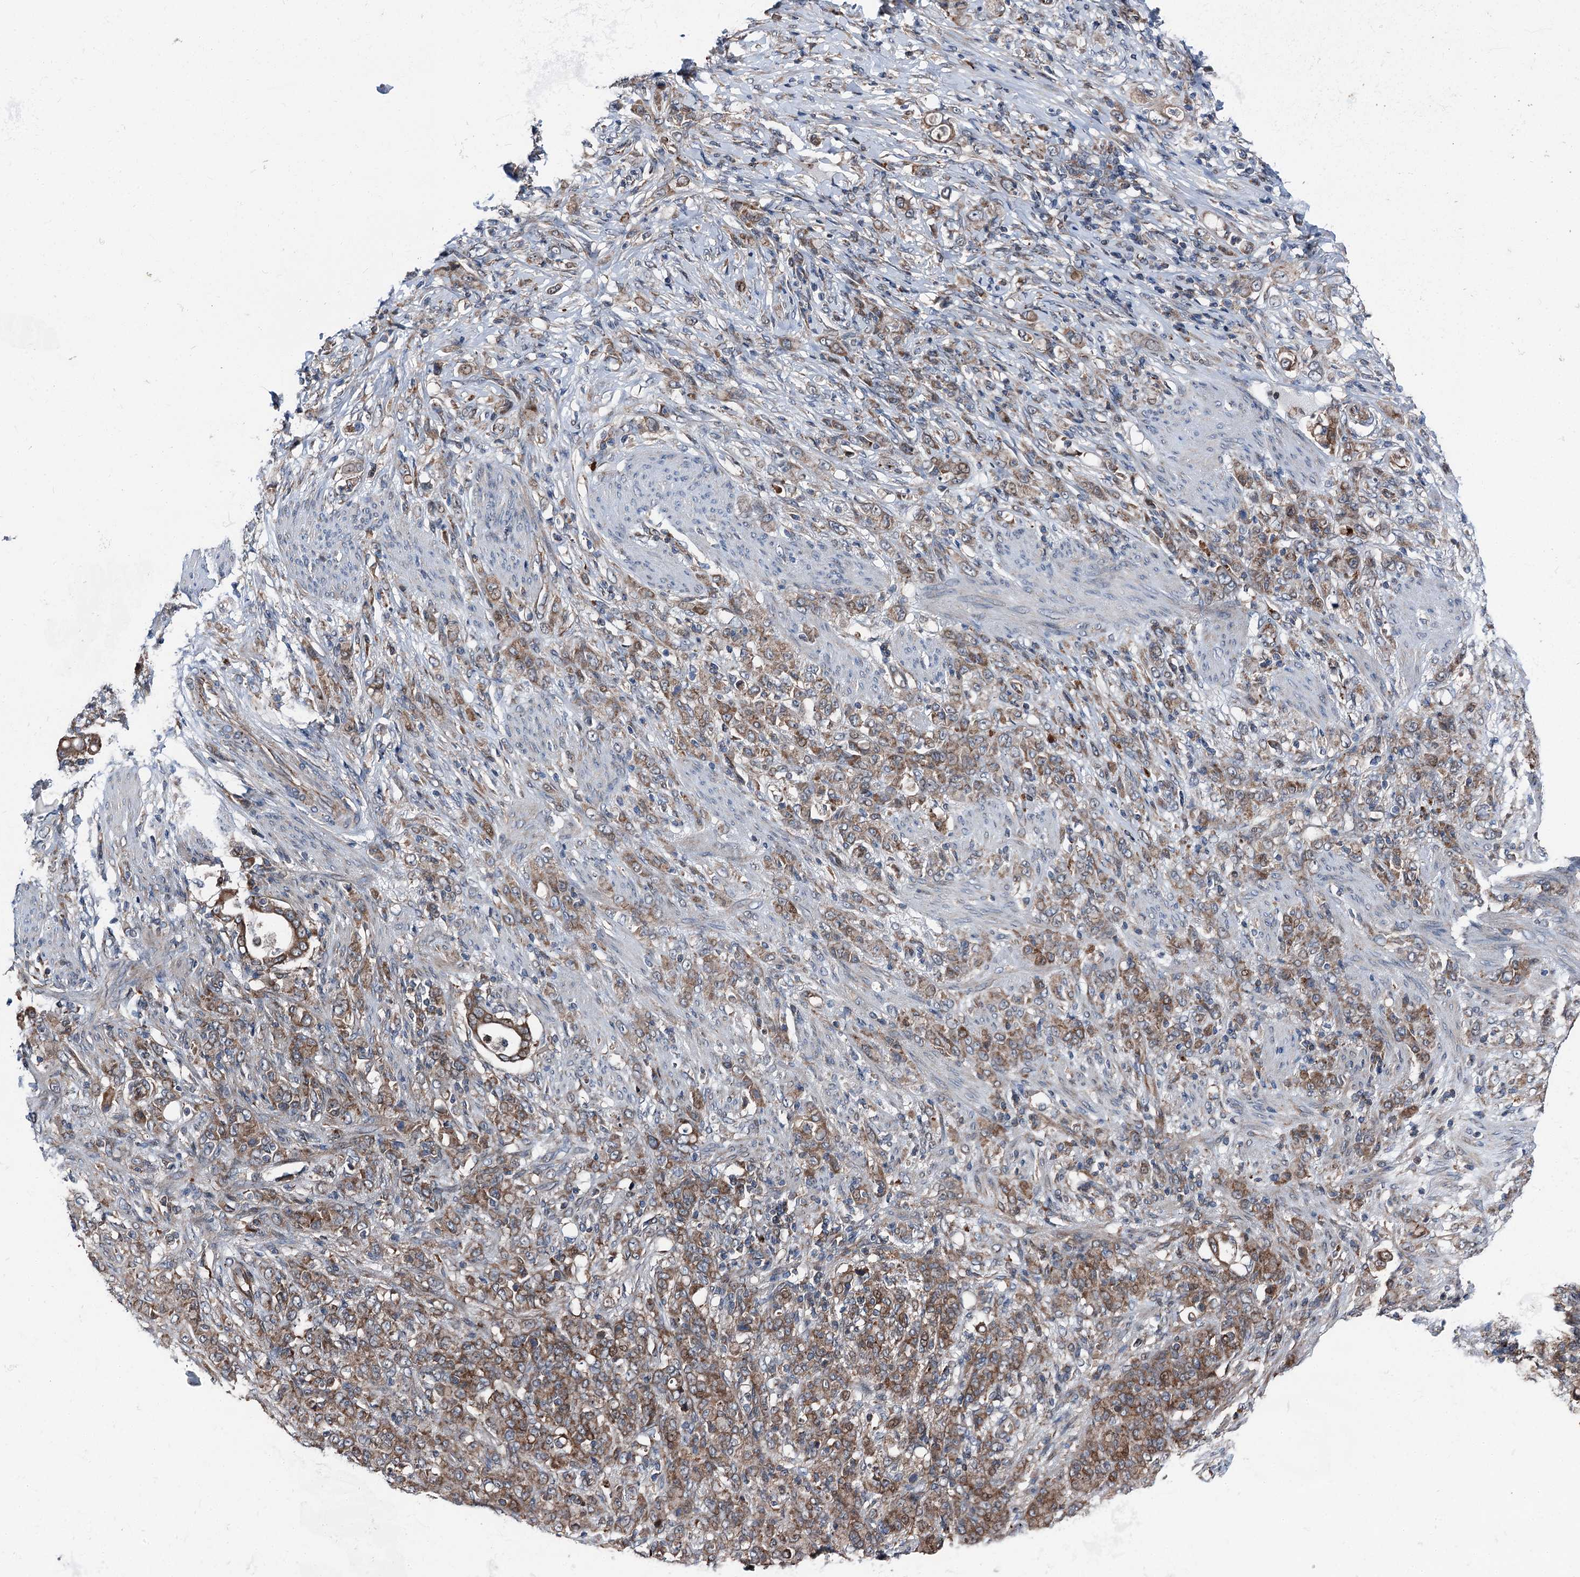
{"staining": {"intensity": "moderate", "quantity": ">75%", "location": "cytoplasmic/membranous"}, "tissue": "stomach cancer", "cell_type": "Tumor cells", "image_type": "cancer", "snomed": [{"axis": "morphology", "description": "Adenocarcinoma, NOS"}, {"axis": "topography", "description": "Stomach"}], "caption": "Stomach adenocarcinoma stained with DAB immunohistochemistry exhibits medium levels of moderate cytoplasmic/membranous expression in about >75% of tumor cells.", "gene": "POLR1D", "patient": {"sex": "female", "age": 79}}